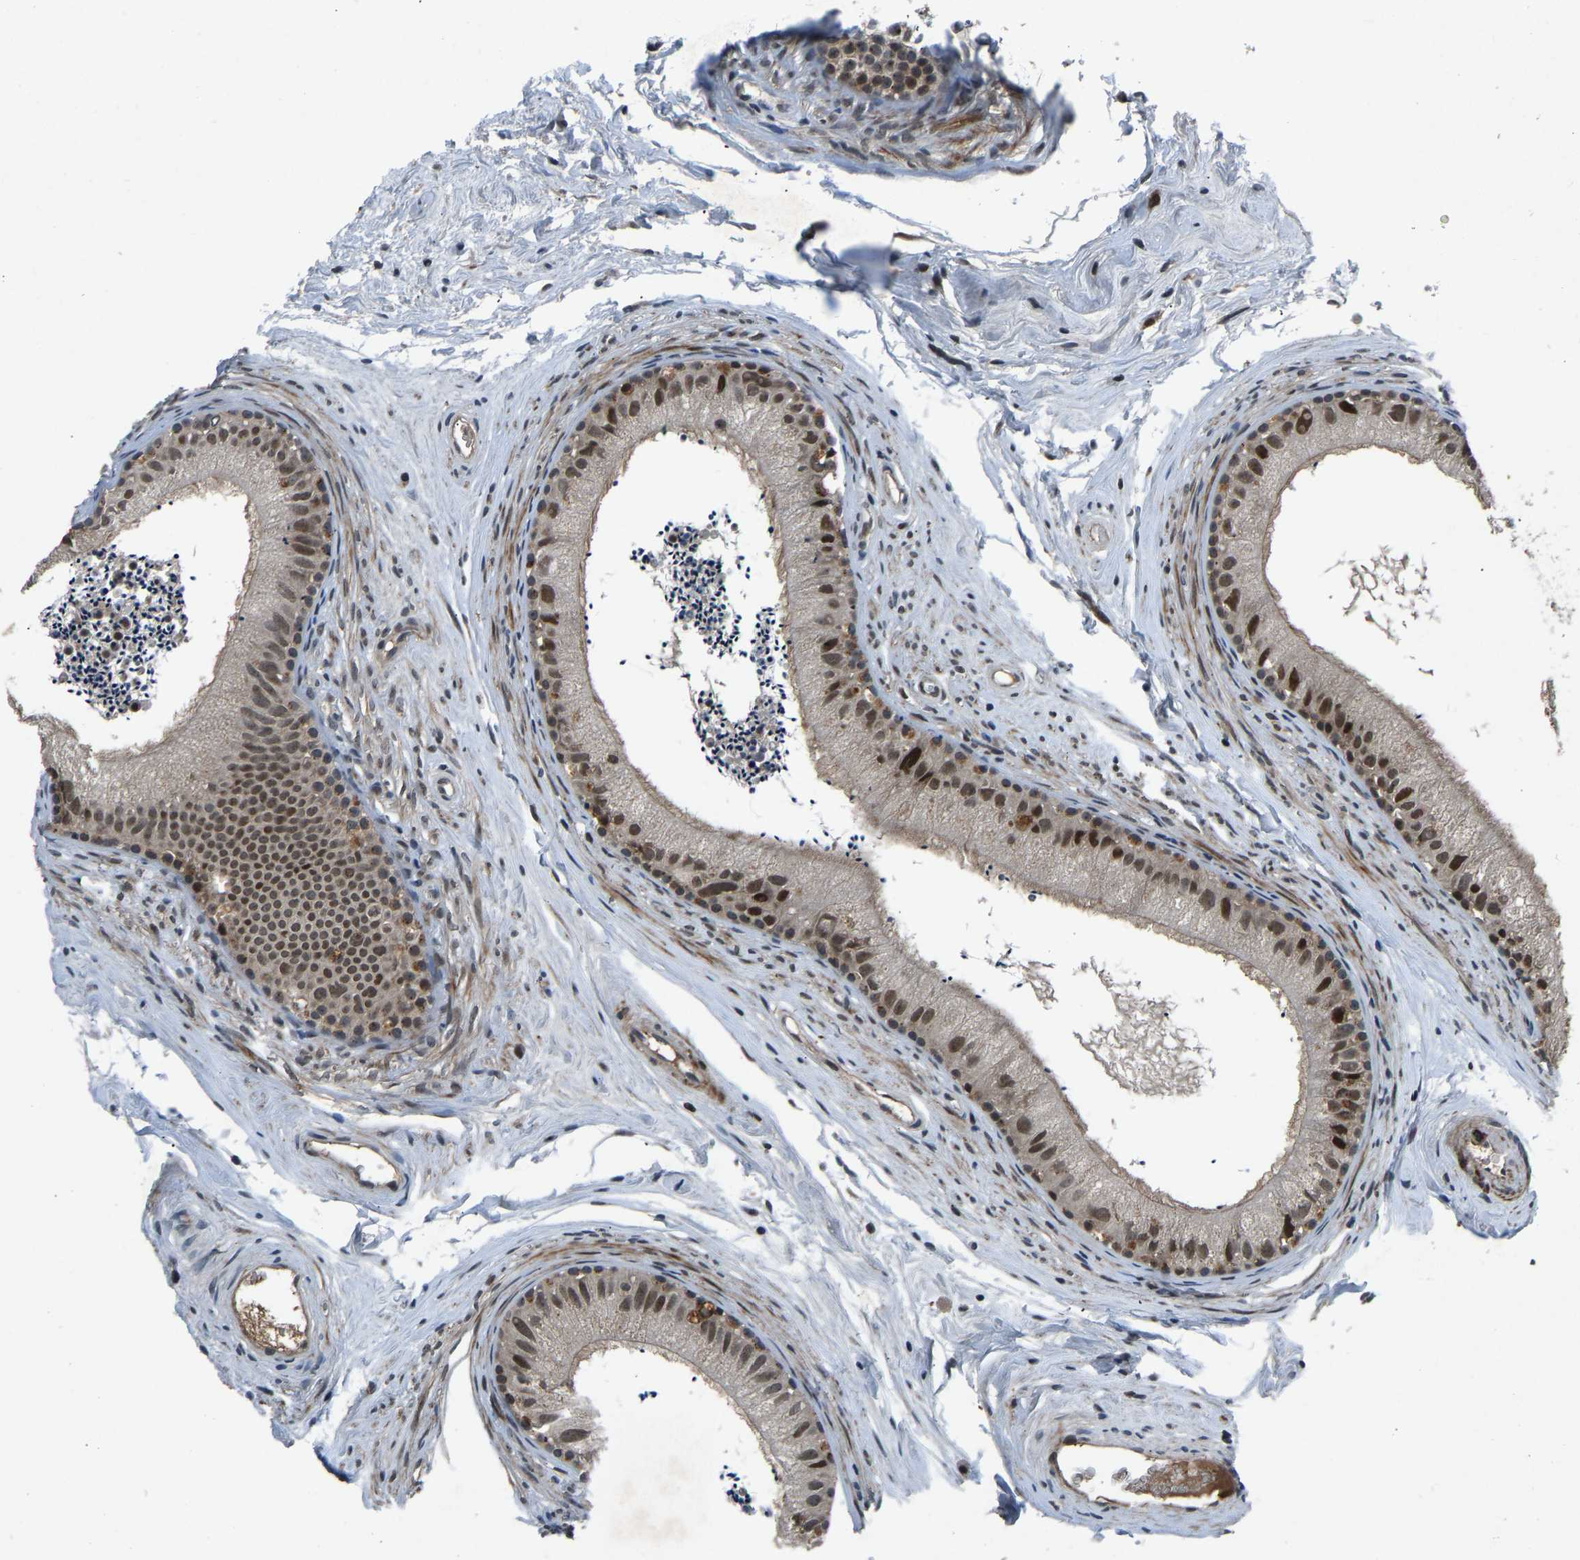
{"staining": {"intensity": "moderate", "quantity": ">75%", "location": "nuclear"}, "tissue": "epididymis", "cell_type": "Glandular cells", "image_type": "normal", "snomed": [{"axis": "morphology", "description": "Normal tissue, NOS"}, {"axis": "topography", "description": "Epididymis"}], "caption": "Protein expression analysis of benign human epididymis reveals moderate nuclear expression in about >75% of glandular cells.", "gene": "RLIM", "patient": {"sex": "male", "age": 56}}